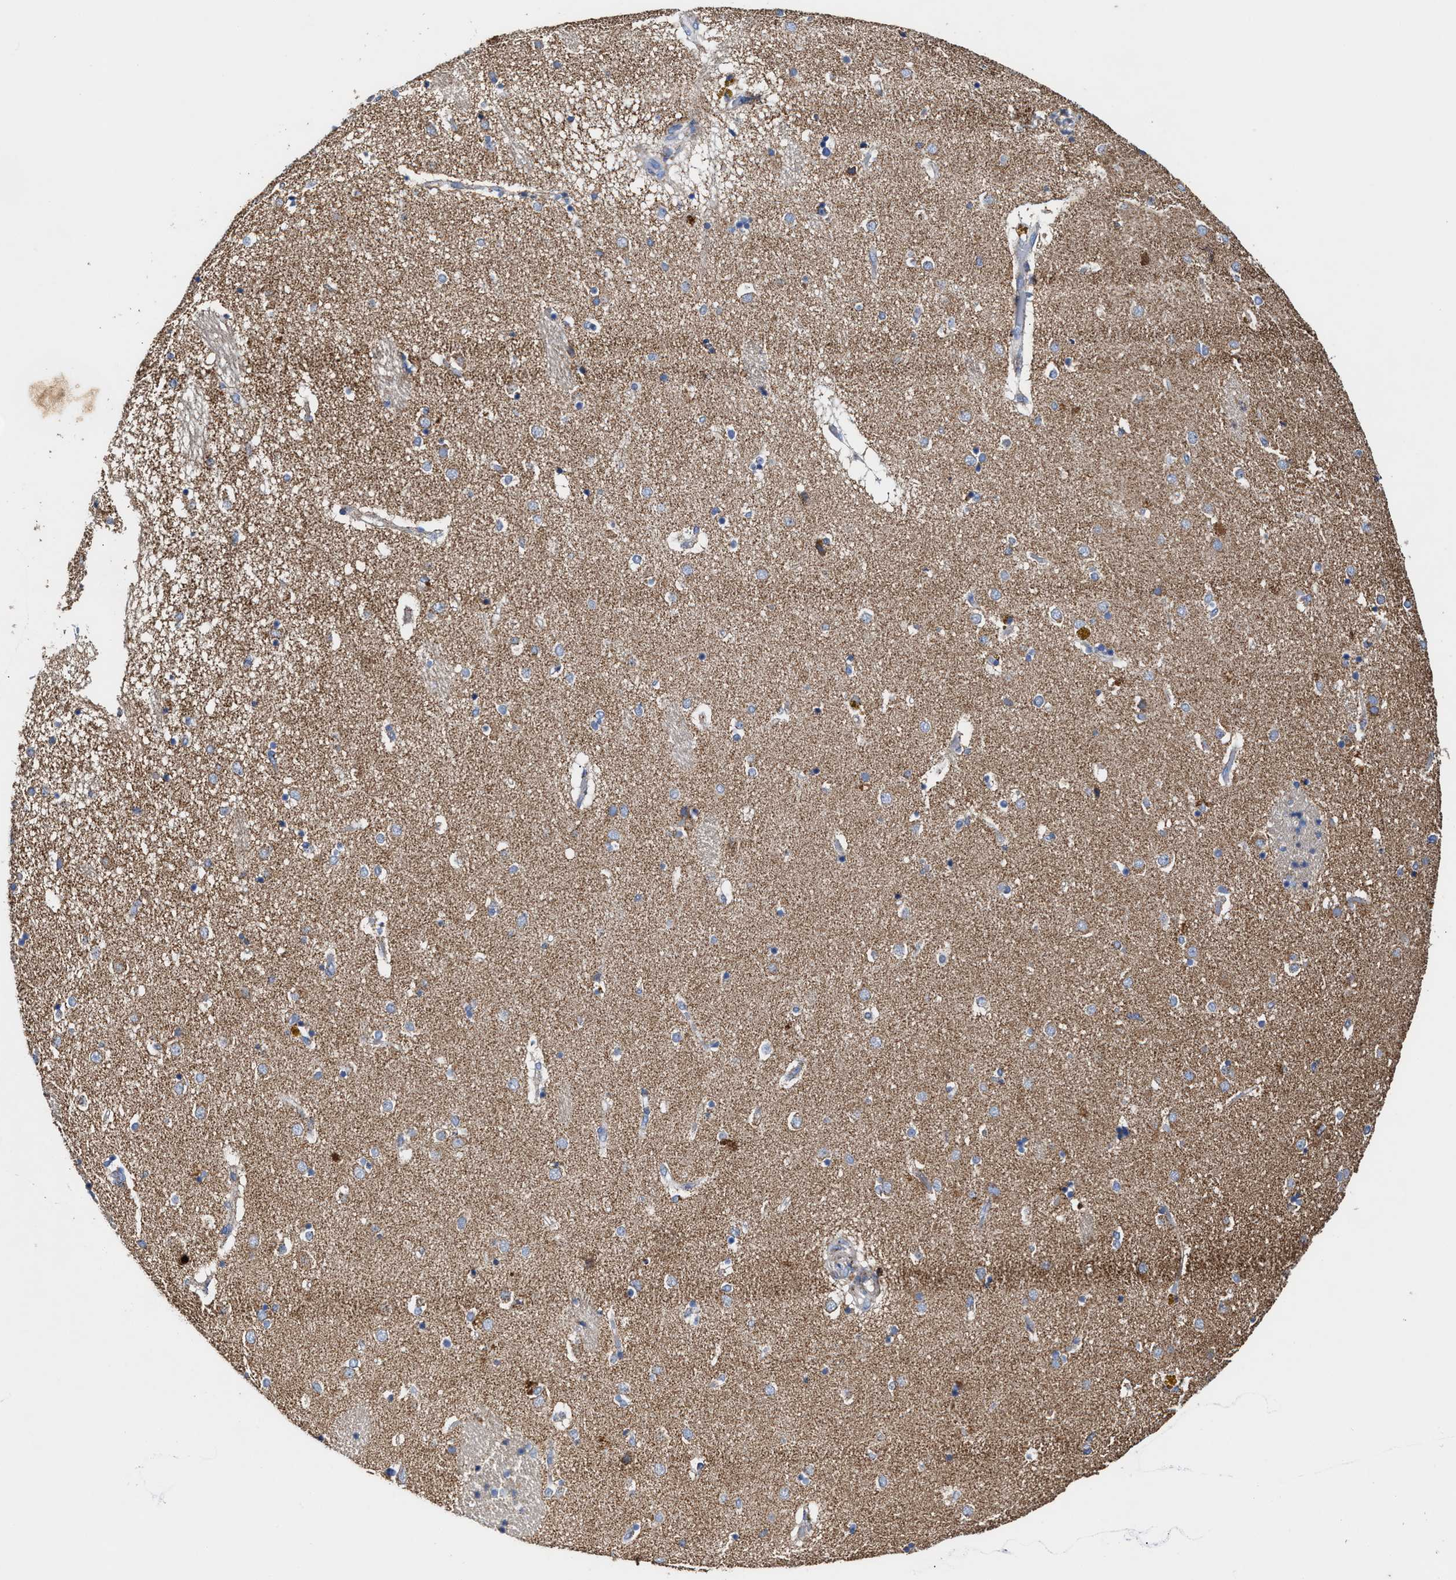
{"staining": {"intensity": "moderate", "quantity": "<25%", "location": "cytoplasmic/membranous"}, "tissue": "caudate", "cell_type": "Glial cells", "image_type": "normal", "snomed": [{"axis": "morphology", "description": "Normal tissue, NOS"}, {"axis": "topography", "description": "Lateral ventricle wall"}], "caption": "Caudate stained with DAB (3,3'-diaminobenzidine) immunohistochemistry displays low levels of moderate cytoplasmic/membranous staining in approximately <25% of glial cells.", "gene": "MECR", "patient": {"sex": "male", "age": 70}}